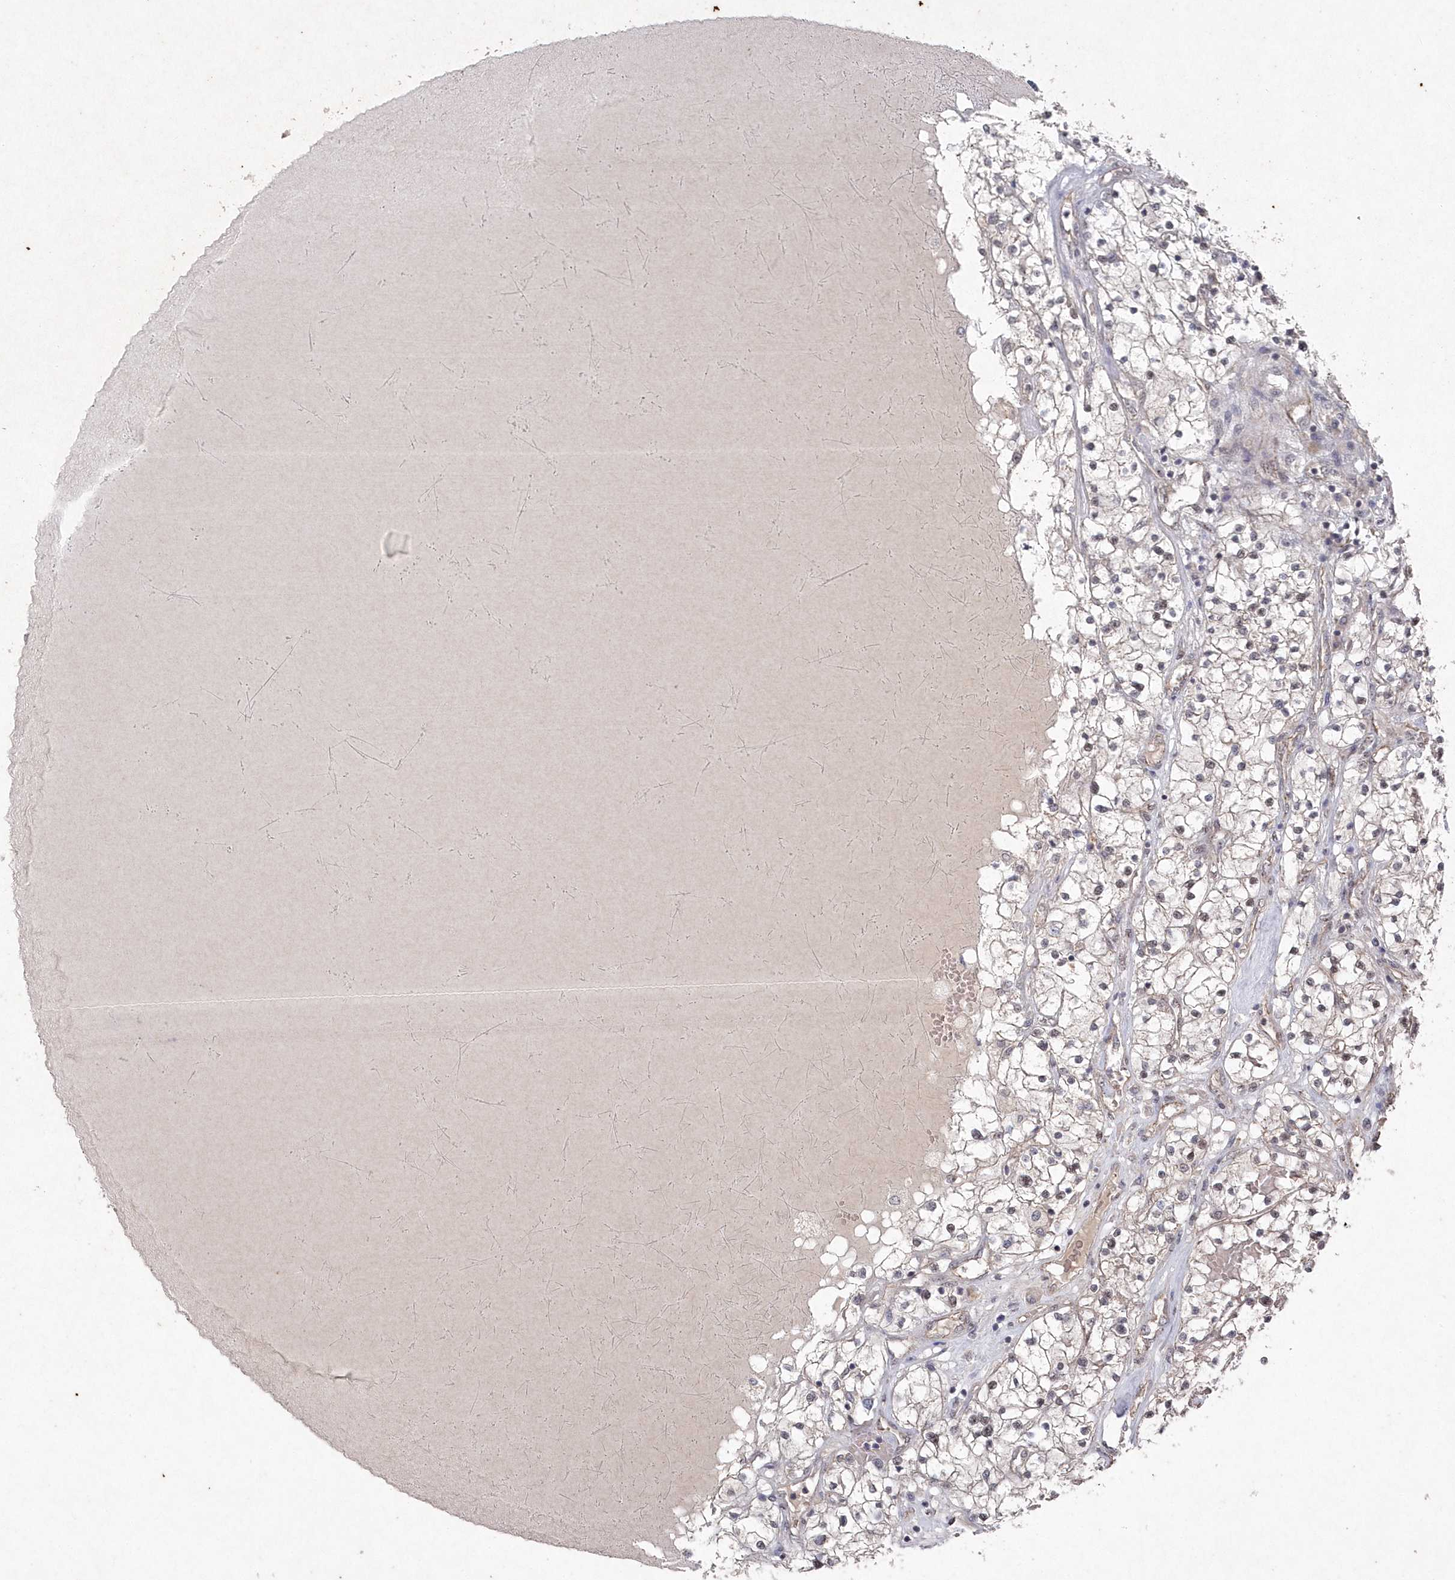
{"staining": {"intensity": "negative", "quantity": "none", "location": "none"}, "tissue": "renal cancer", "cell_type": "Tumor cells", "image_type": "cancer", "snomed": [{"axis": "morphology", "description": "Normal tissue, NOS"}, {"axis": "morphology", "description": "Adenocarcinoma, NOS"}, {"axis": "topography", "description": "Kidney"}], "caption": "Immunohistochemistry (IHC) micrograph of renal adenocarcinoma stained for a protein (brown), which exhibits no expression in tumor cells.", "gene": "VSIG2", "patient": {"sex": "male", "age": 68}}